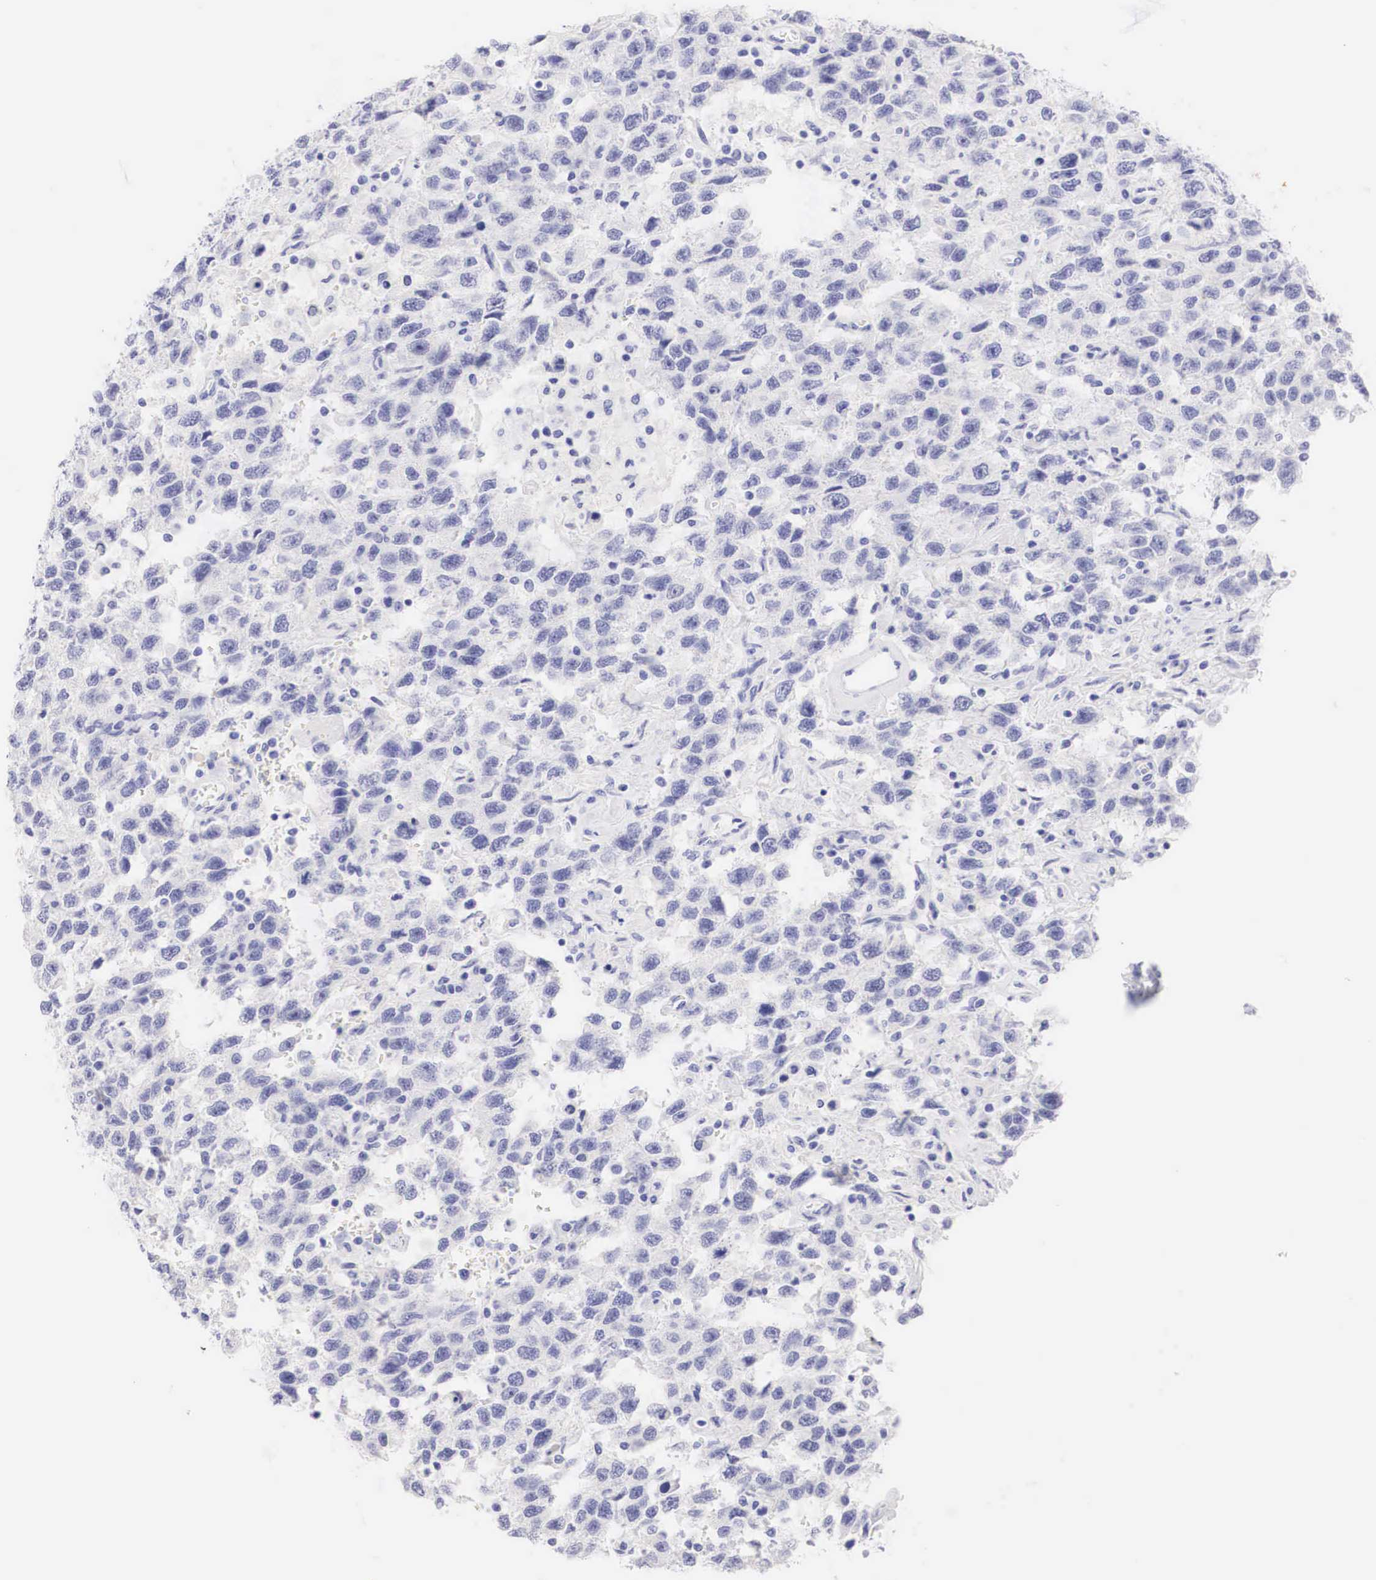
{"staining": {"intensity": "negative", "quantity": "none", "location": "none"}, "tissue": "testis cancer", "cell_type": "Tumor cells", "image_type": "cancer", "snomed": [{"axis": "morphology", "description": "Seminoma, NOS"}, {"axis": "topography", "description": "Testis"}], "caption": "Tumor cells are negative for brown protein staining in seminoma (testis).", "gene": "TYR", "patient": {"sex": "male", "age": 41}}